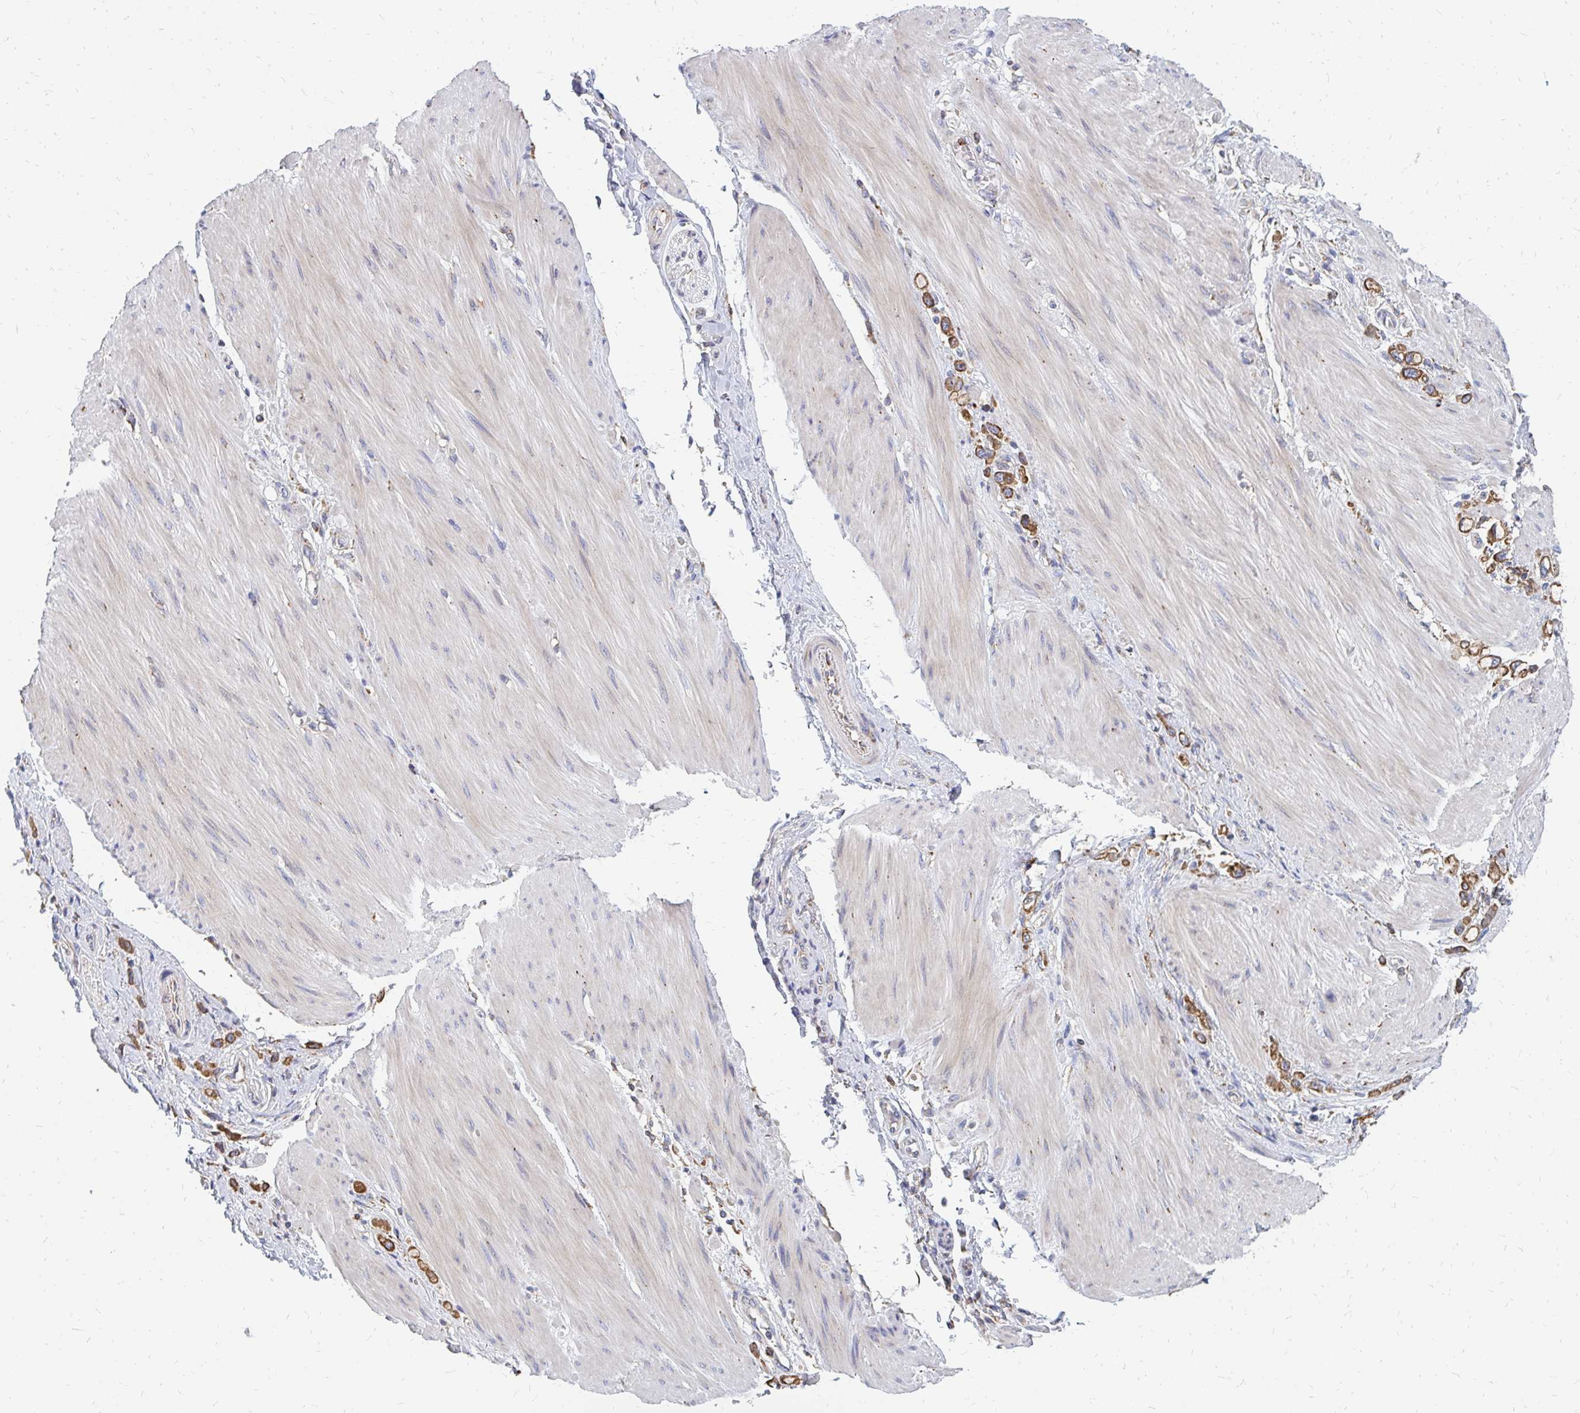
{"staining": {"intensity": "strong", "quantity": ">75%", "location": "cytoplasmic/membranous"}, "tissue": "stomach cancer", "cell_type": "Tumor cells", "image_type": "cancer", "snomed": [{"axis": "morphology", "description": "Adenocarcinoma, NOS"}, {"axis": "topography", "description": "Stomach"}], "caption": "A high amount of strong cytoplasmic/membranous expression is present in approximately >75% of tumor cells in stomach cancer tissue. The protein of interest is shown in brown color, while the nuclei are stained blue.", "gene": "PPP1R13L", "patient": {"sex": "female", "age": 65}}